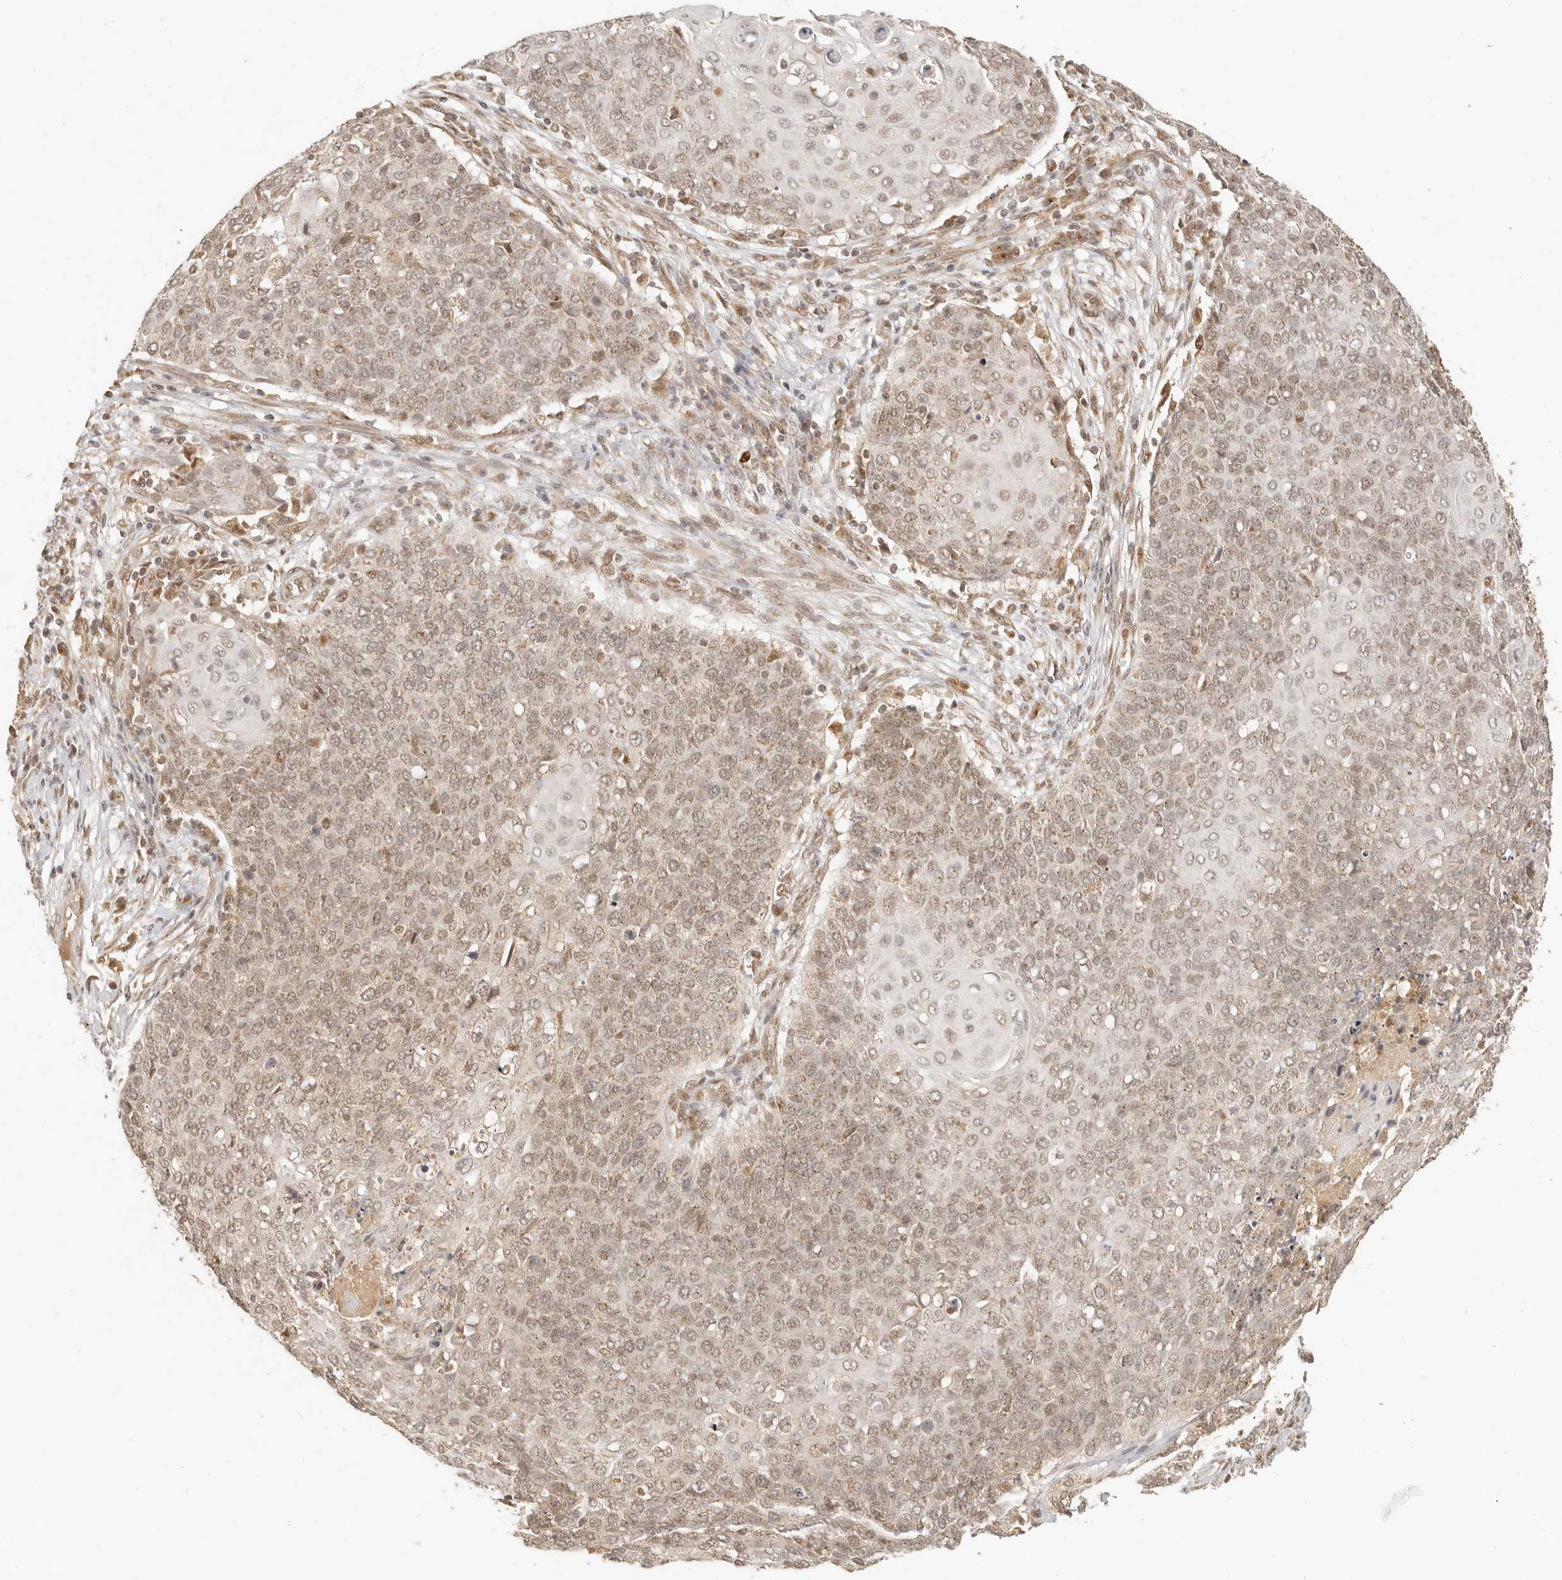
{"staining": {"intensity": "weak", "quantity": ">75%", "location": "cytoplasmic/membranous,nuclear"}, "tissue": "cervical cancer", "cell_type": "Tumor cells", "image_type": "cancer", "snomed": [{"axis": "morphology", "description": "Squamous cell carcinoma, NOS"}, {"axis": "topography", "description": "Cervix"}], "caption": "Immunohistochemical staining of cervical cancer displays low levels of weak cytoplasmic/membranous and nuclear staining in about >75% of tumor cells.", "gene": "INTS11", "patient": {"sex": "female", "age": 39}}